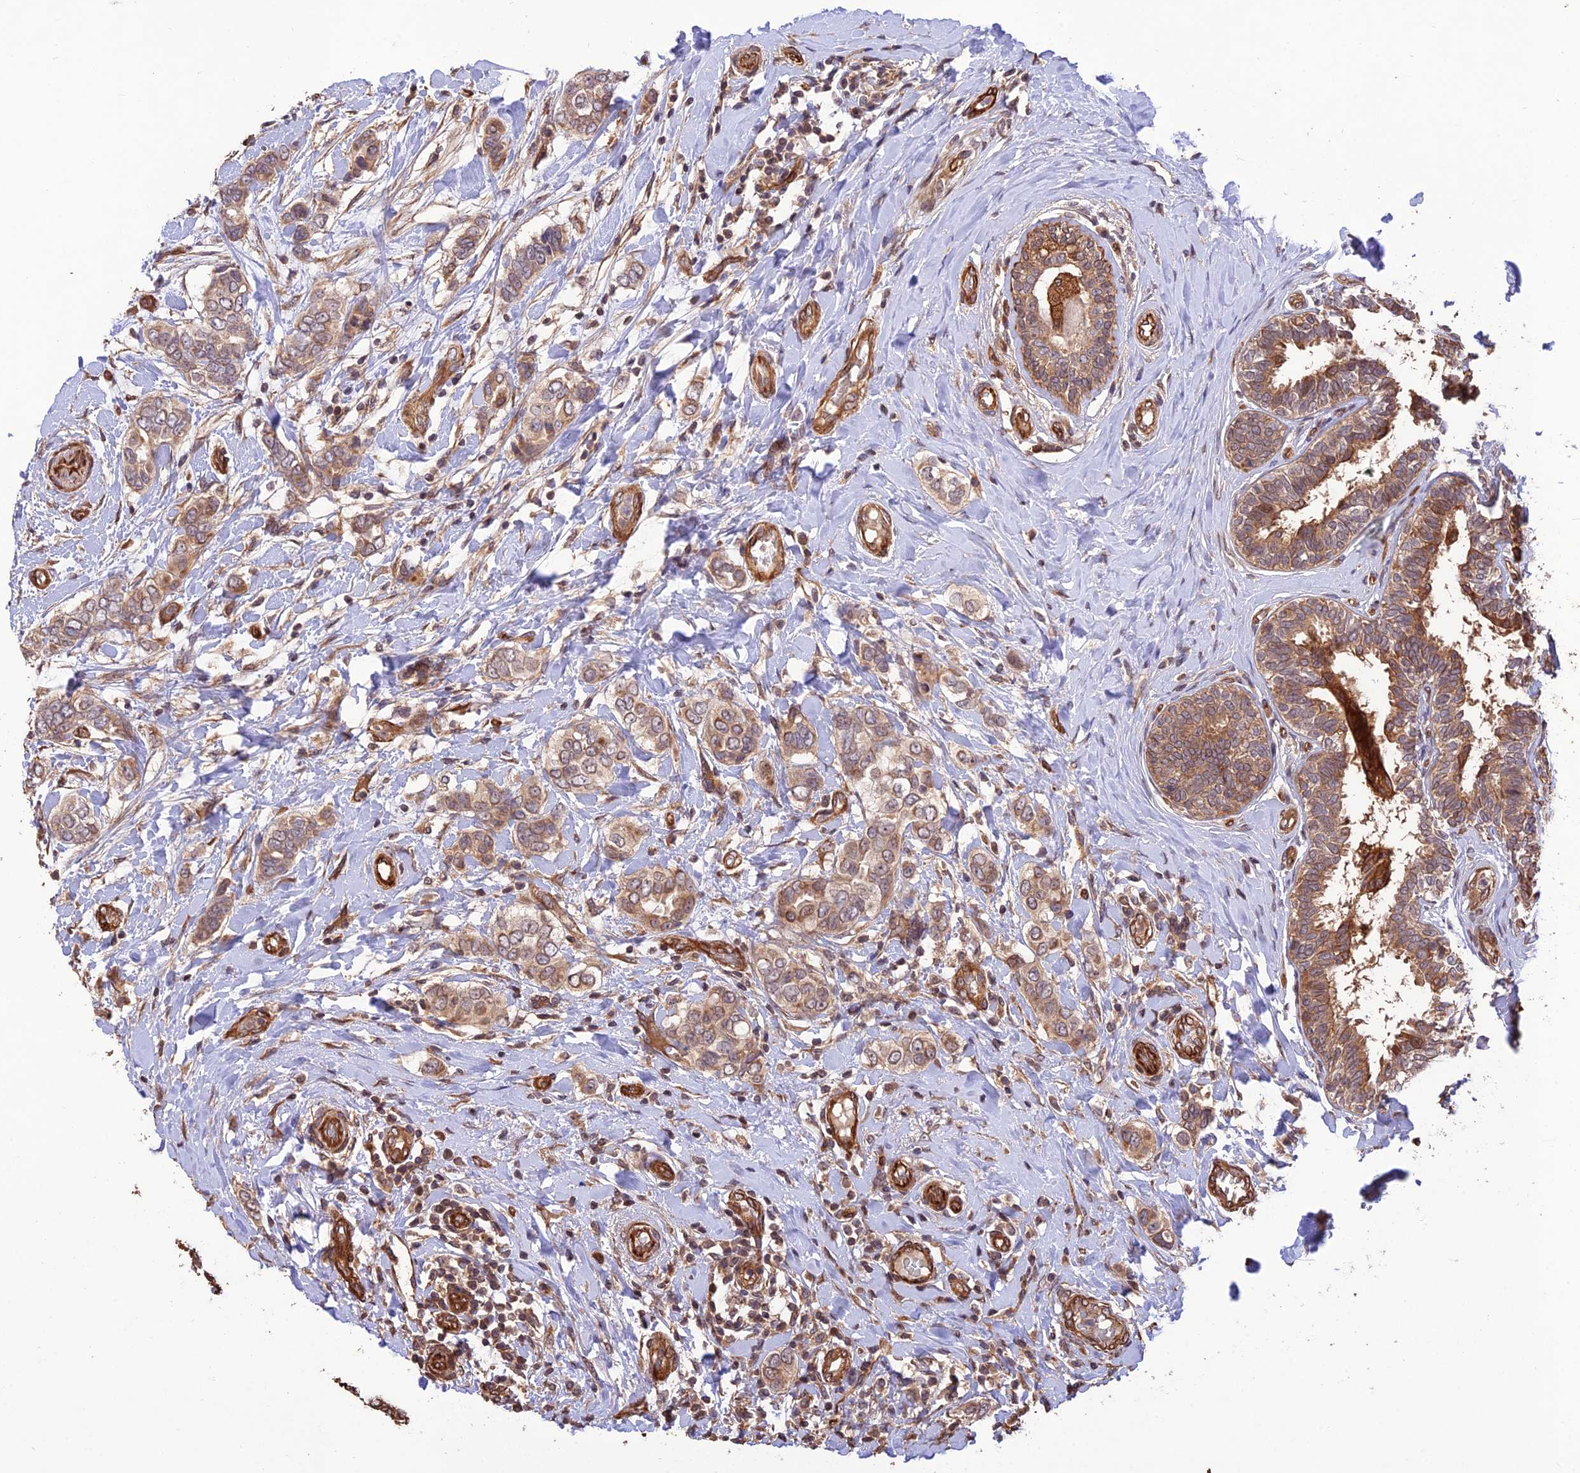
{"staining": {"intensity": "moderate", "quantity": ">75%", "location": "cytoplasmic/membranous"}, "tissue": "breast cancer", "cell_type": "Tumor cells", "image_type": "cancer", "snomed": [{"axis": "morphology", "description": "Lobular carcinoma"}, {"axis": "topography", "description": "Breast"}], "caption": "There is medium levels of moderate cytoplasmic/membranous expression in tumor cells of breast cancer, as demonstrated by immunohistochemical staining (brown color).", "gene": "CREBL2", "patient": {"sex": "female", "age": 51}}